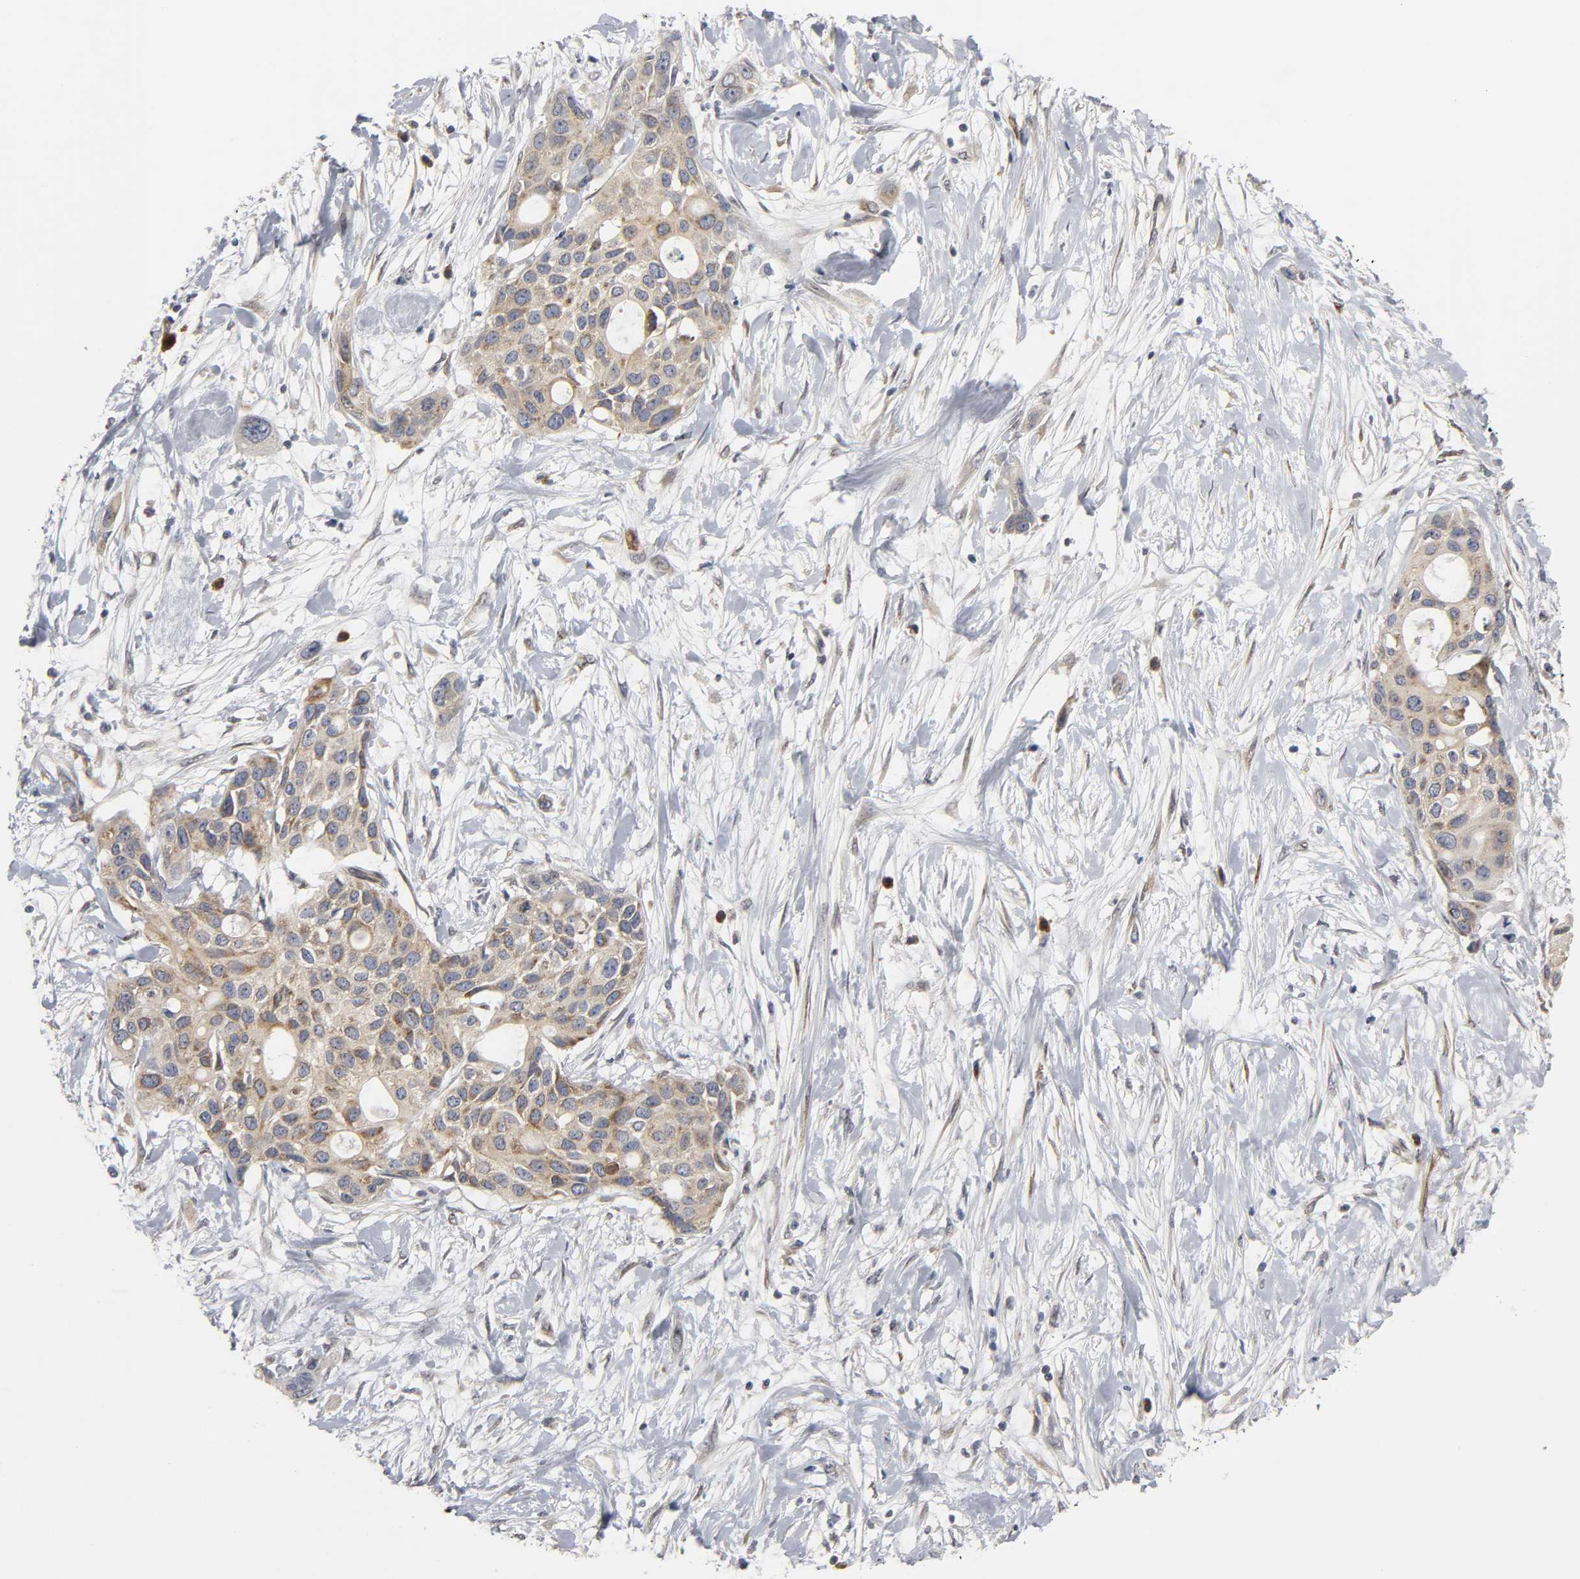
{"staining": {"intensity": "moderate", "quantity": "25%-75%", "location": "cytoplasmic/membranous"}, "tissue": "pancreatic cancer", "cell_type": "Tumor cells", "image_type": "cancer", "snomed": [{"axis": "morphology", "description": "Adenocarcinoma, NOS"}, {"axis": "topography", "description": "Pancreas"}], "caption": "DAB immunohistochemical staining of adenocarcinoma (pancreatic) exhibits moderate cytoplasmic/membranous protein staining in about 25%-75% of tumor cells.", "gene": "ASB6", "patient": {"sex": "female", "age": 60}}